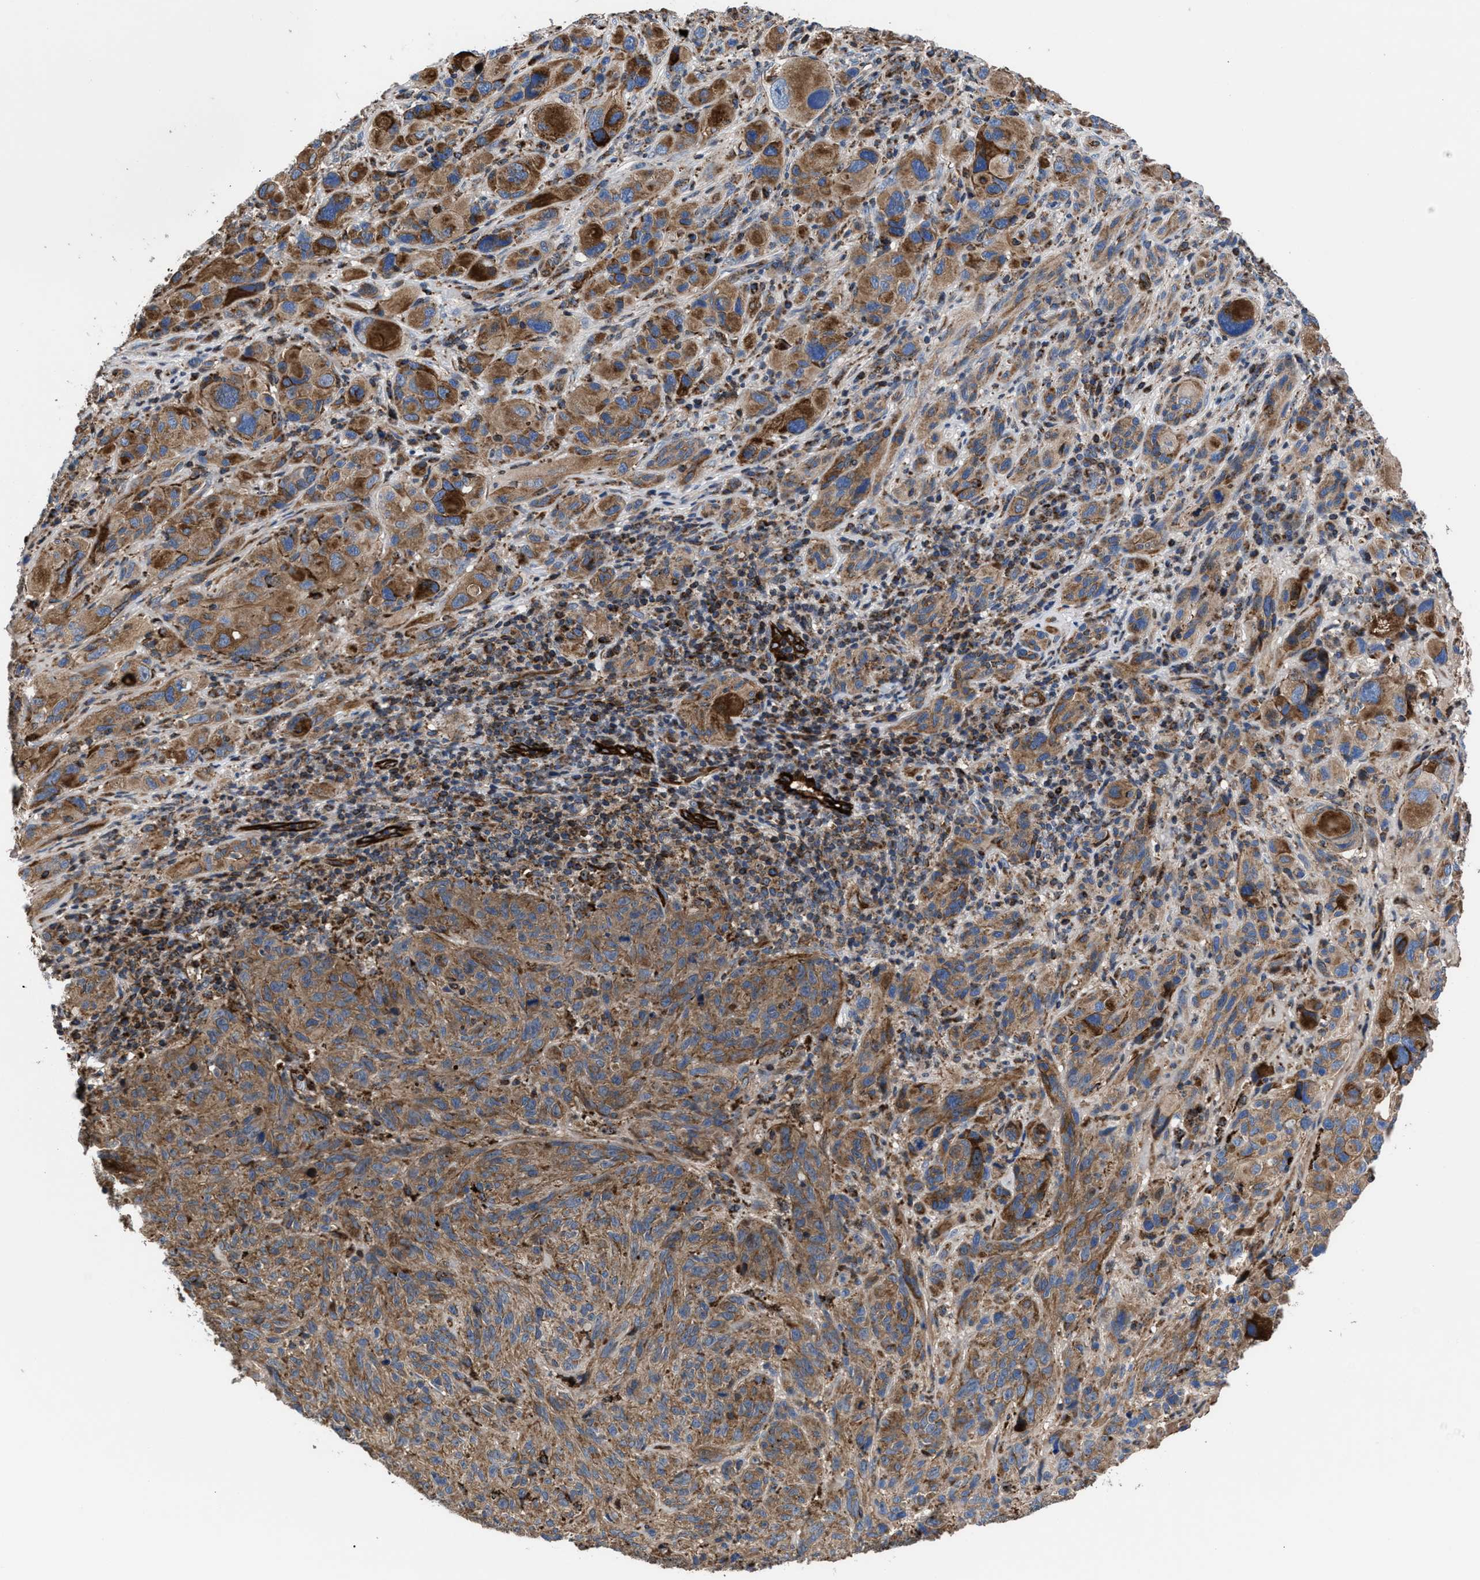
{"staining": {"intensity": "moderate", "quantity": ">75%", "location": "cytoplasmic/membranous"}, "tissue": "melanoma", "cell_type": "Tumor cells", "image_type": "cancer", "snomed": [{"axis": "morphology", "description": "Malignant melanoma, NOS"}, {"axis": "topography", "description": "Skin of head"}], "caption": "IHC of human malignant melanoma demonstrates medium levels of moderate cytoplasmic/membranous positivity in approximately >75% of tumor cells. The staining was performed using DAB to visualize the protein expression in brown, while the nuclei were stained in blue with hematoxylin (Magnification: 20x).", "gene": "PRR15L", "patient": {"sex": "male", "age": 96}}